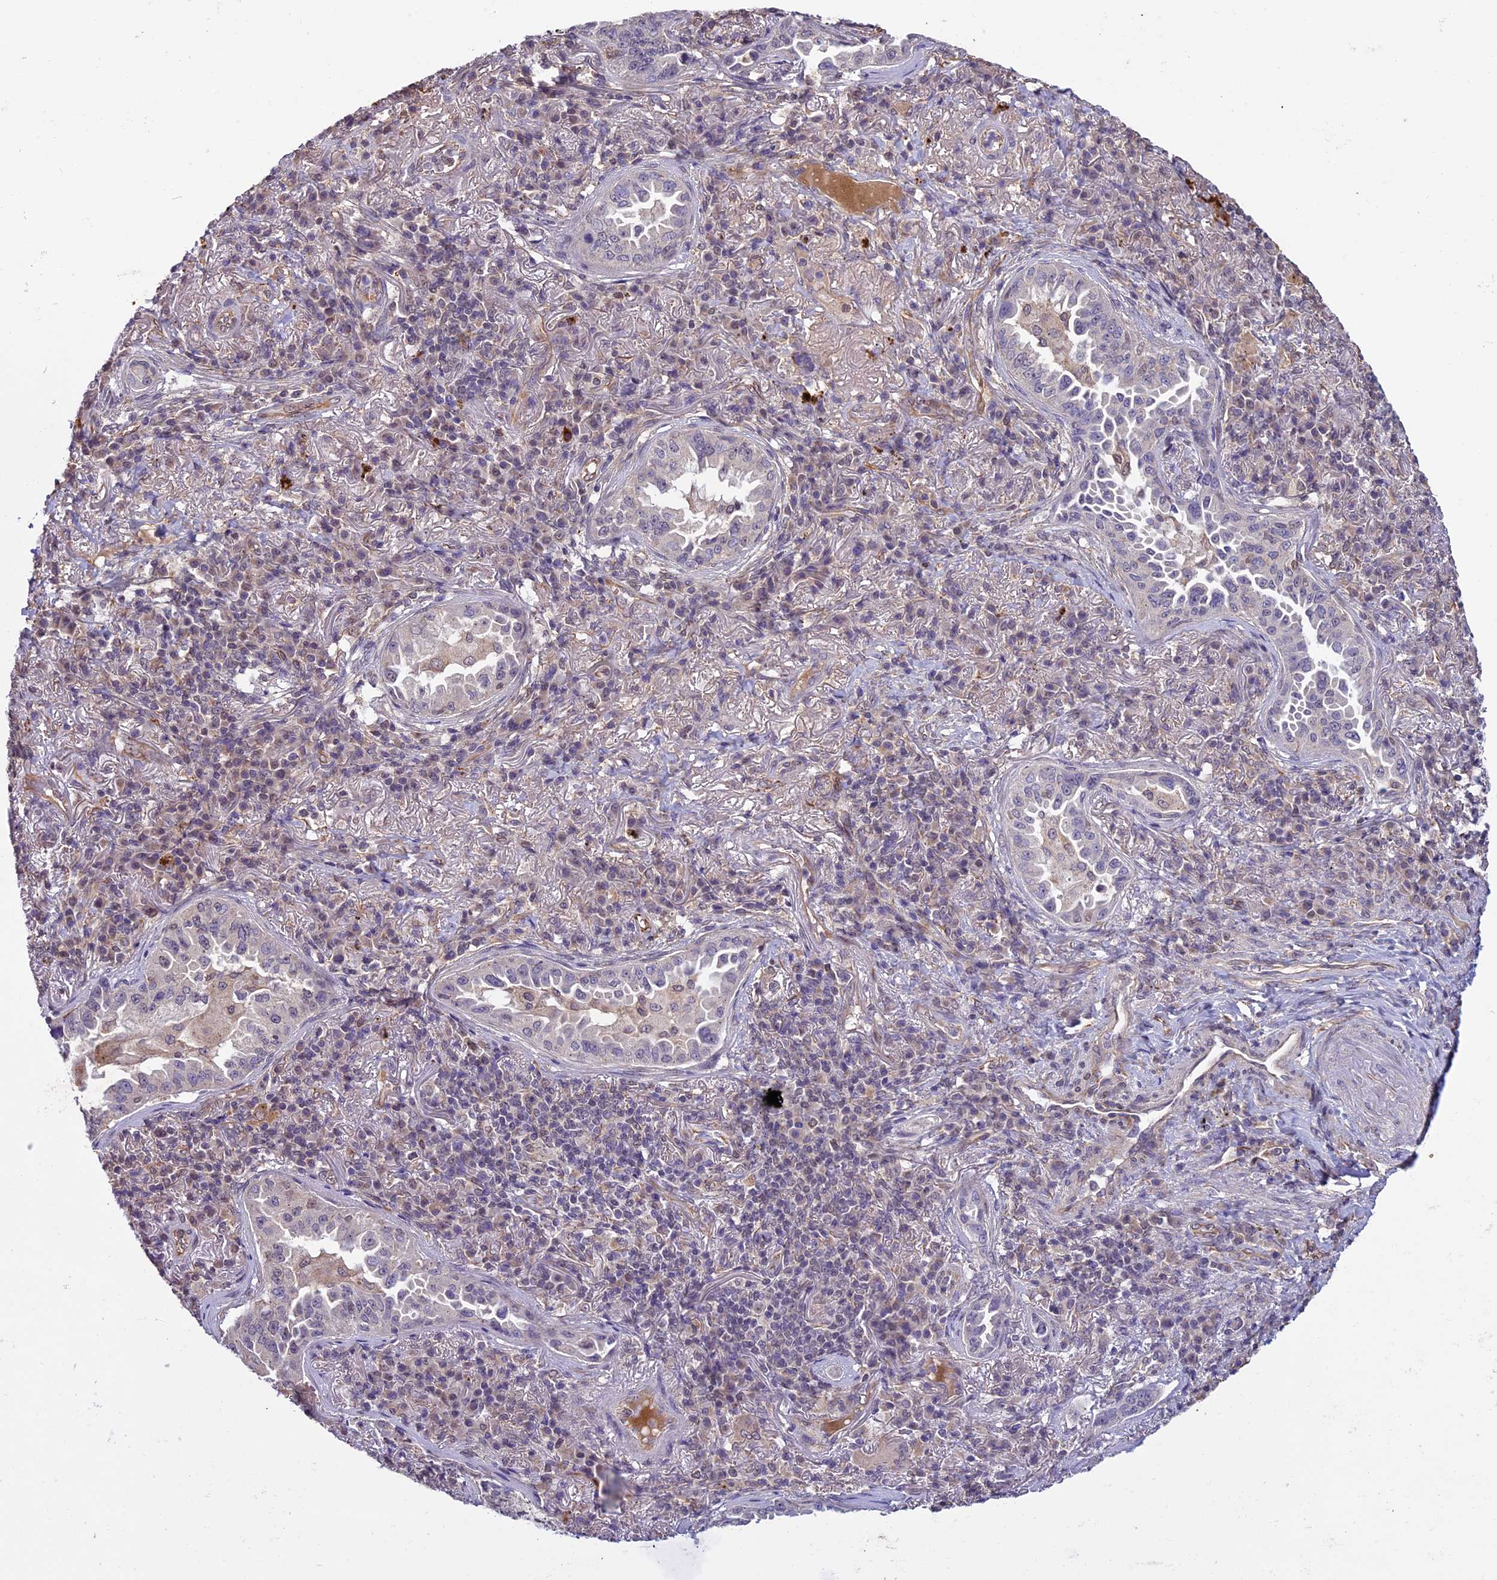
{"staining": {"intensity": "negative", "quantity": "none", "location": "none"}, "tissue": "lung cancer", "cell_type": "Tumor cells", "image_type": "cancer", "snomed": [{"axis": "morphology", "description": "Adenocarcinoma, NOS"}, {"axis": "topography", "description": "Lung"}], "caption": "High power microscopy image of an IHC photomicrograph of lung cancer (adenocarcinoma), revealing no significant expression in tumor cells.", "gene": "C3orf70", "patient": {"sex": "female", "age": 69}}